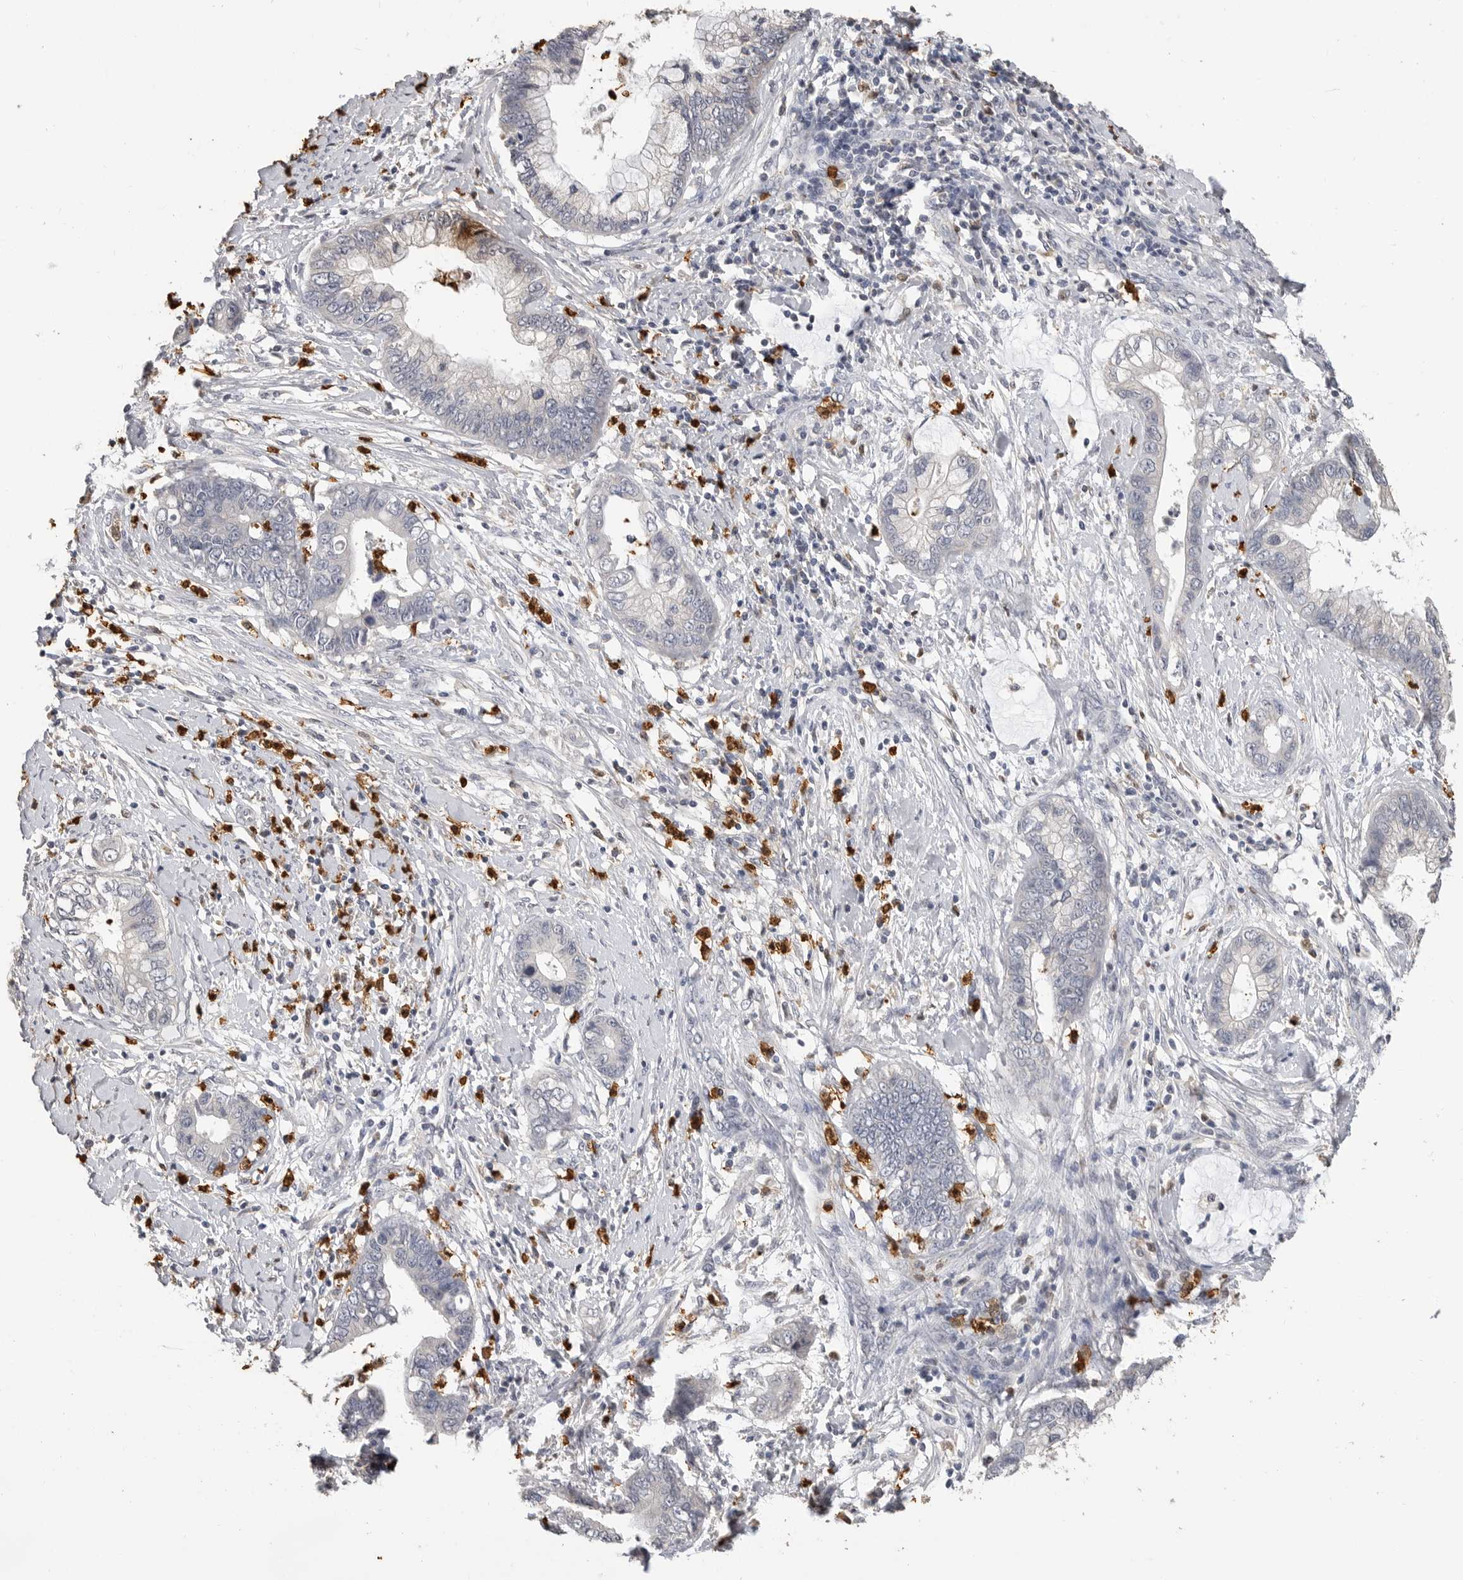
{"staining": {"intensity": "negative", "quantity": "none", "location": "none"}, "tissue": "cervical cancer", "cell_type": "Tumor cells", "image_type": "cancer", "snomed": [{"axis": "morphology", "description": "Adenocarcinoma, NOS"}, {"axis": "topography", "description": "Cervix"}], "caption": "Immunohistochemical staining of human cervical cancer (adenocarcinoma) displays no significant expression in tumor cells. (Stains: DAB (3,3'-diaminobenzidine) IHC with hematoxylin counter stain, Microscopy: brightfield microscopy at high magnification).", "gene": "LTBR", "patient": {"sex": "female", "age": 44}}